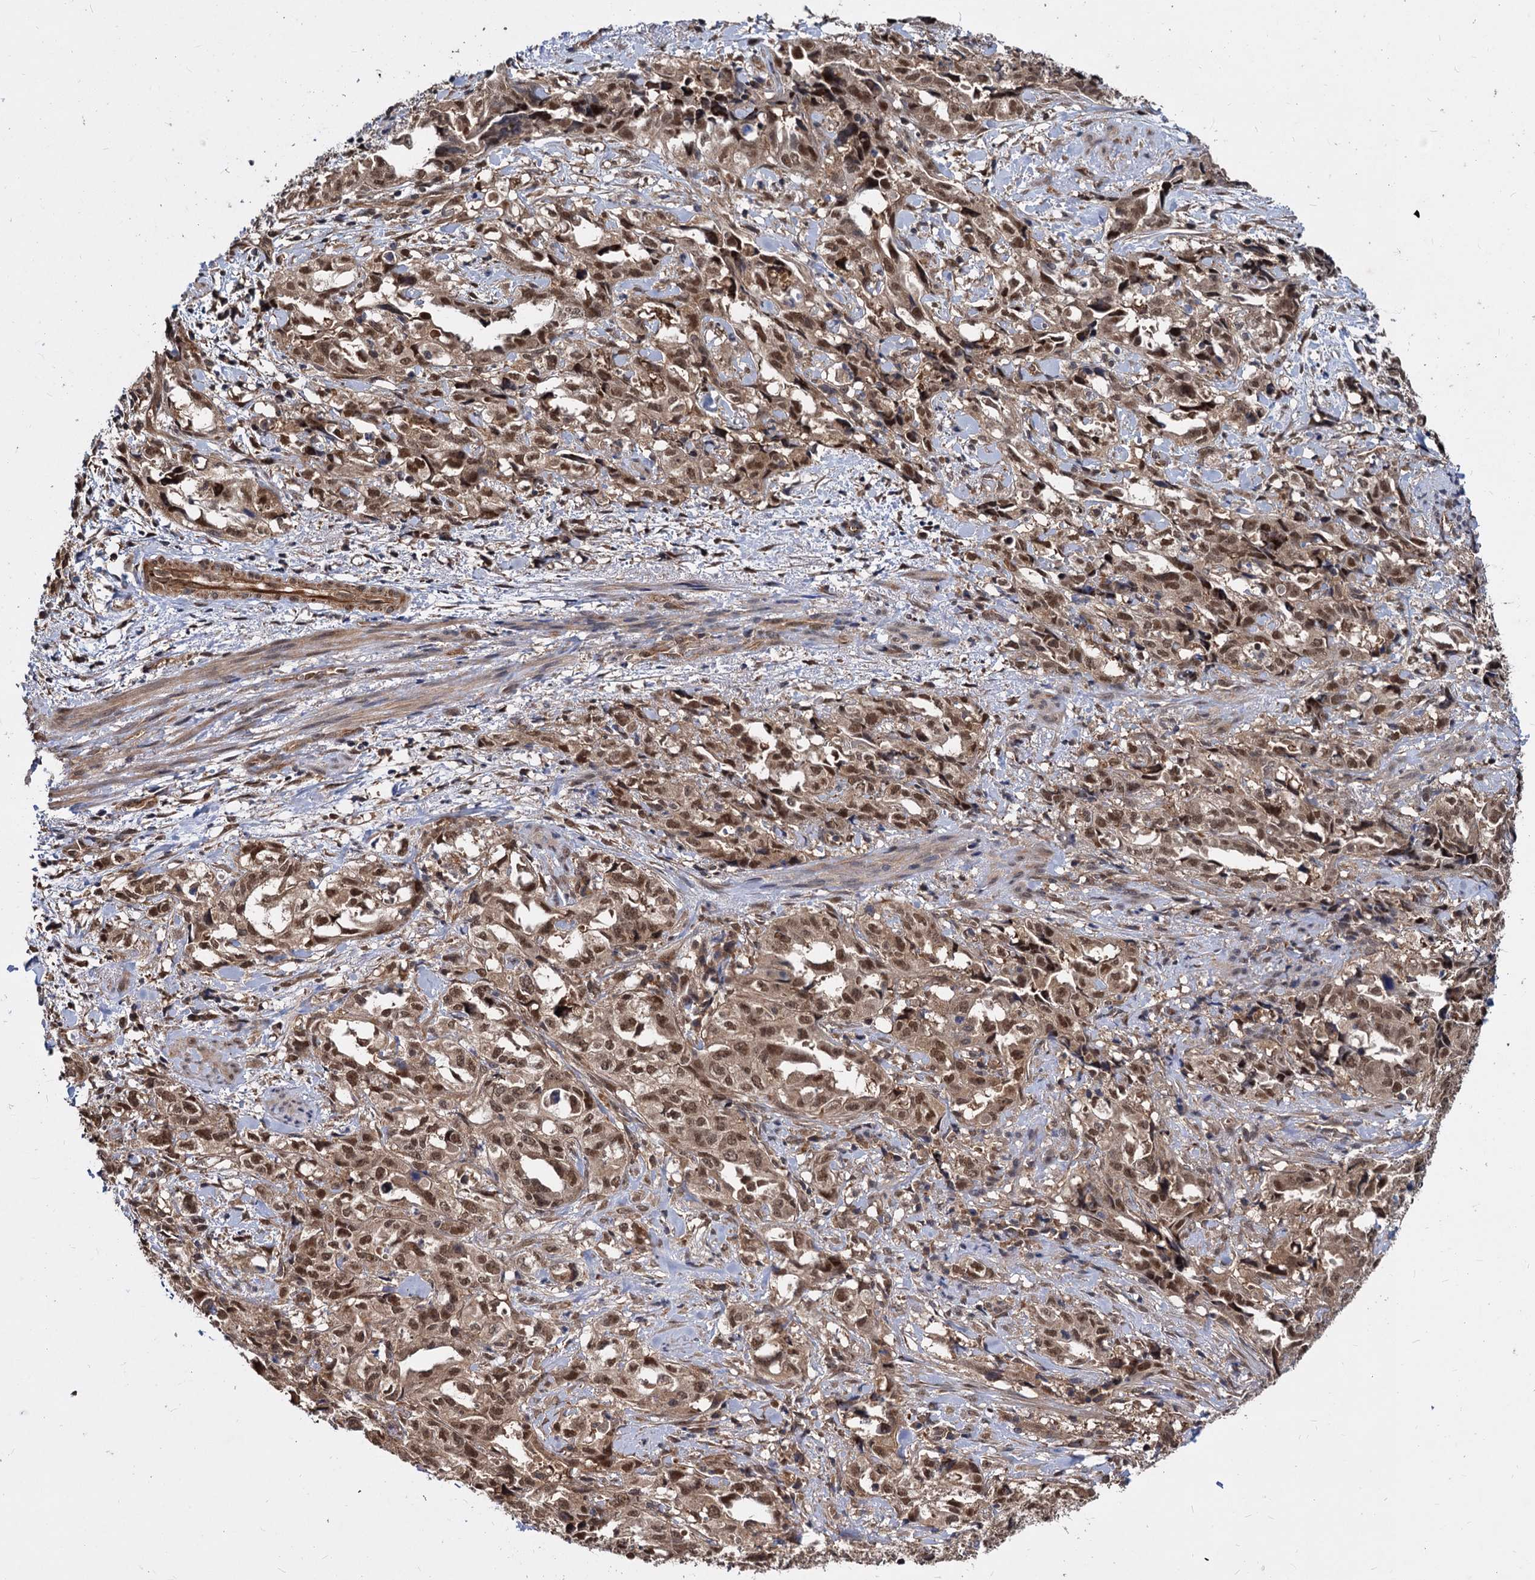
{"staining": {"intensity": "moderate", "quantity": ">75%", "location": "cytoplasmic/membranous,nuclear"}, "tissue": "endometrial cancer", "cell_type": "Tumor cells", "image_type": "cancer", "snomed": [{"axis": "morphology", "description": "Adenocarcinoma, NOS"}, {"axis": "topography", "description": "Endometrium"}], "caption": "IHC image of neoplastic tissue: human endometrial cancer stained using IHC shows medium levels of moderate protein expression localized specifically in the cytoplasmic/membranous and nuclear of tumor cells, appearing as a cytoplasmic/membranous and nuclear brown color.", "gene": "PSMD4", "patient": {"sex": "female", "age": 65}}